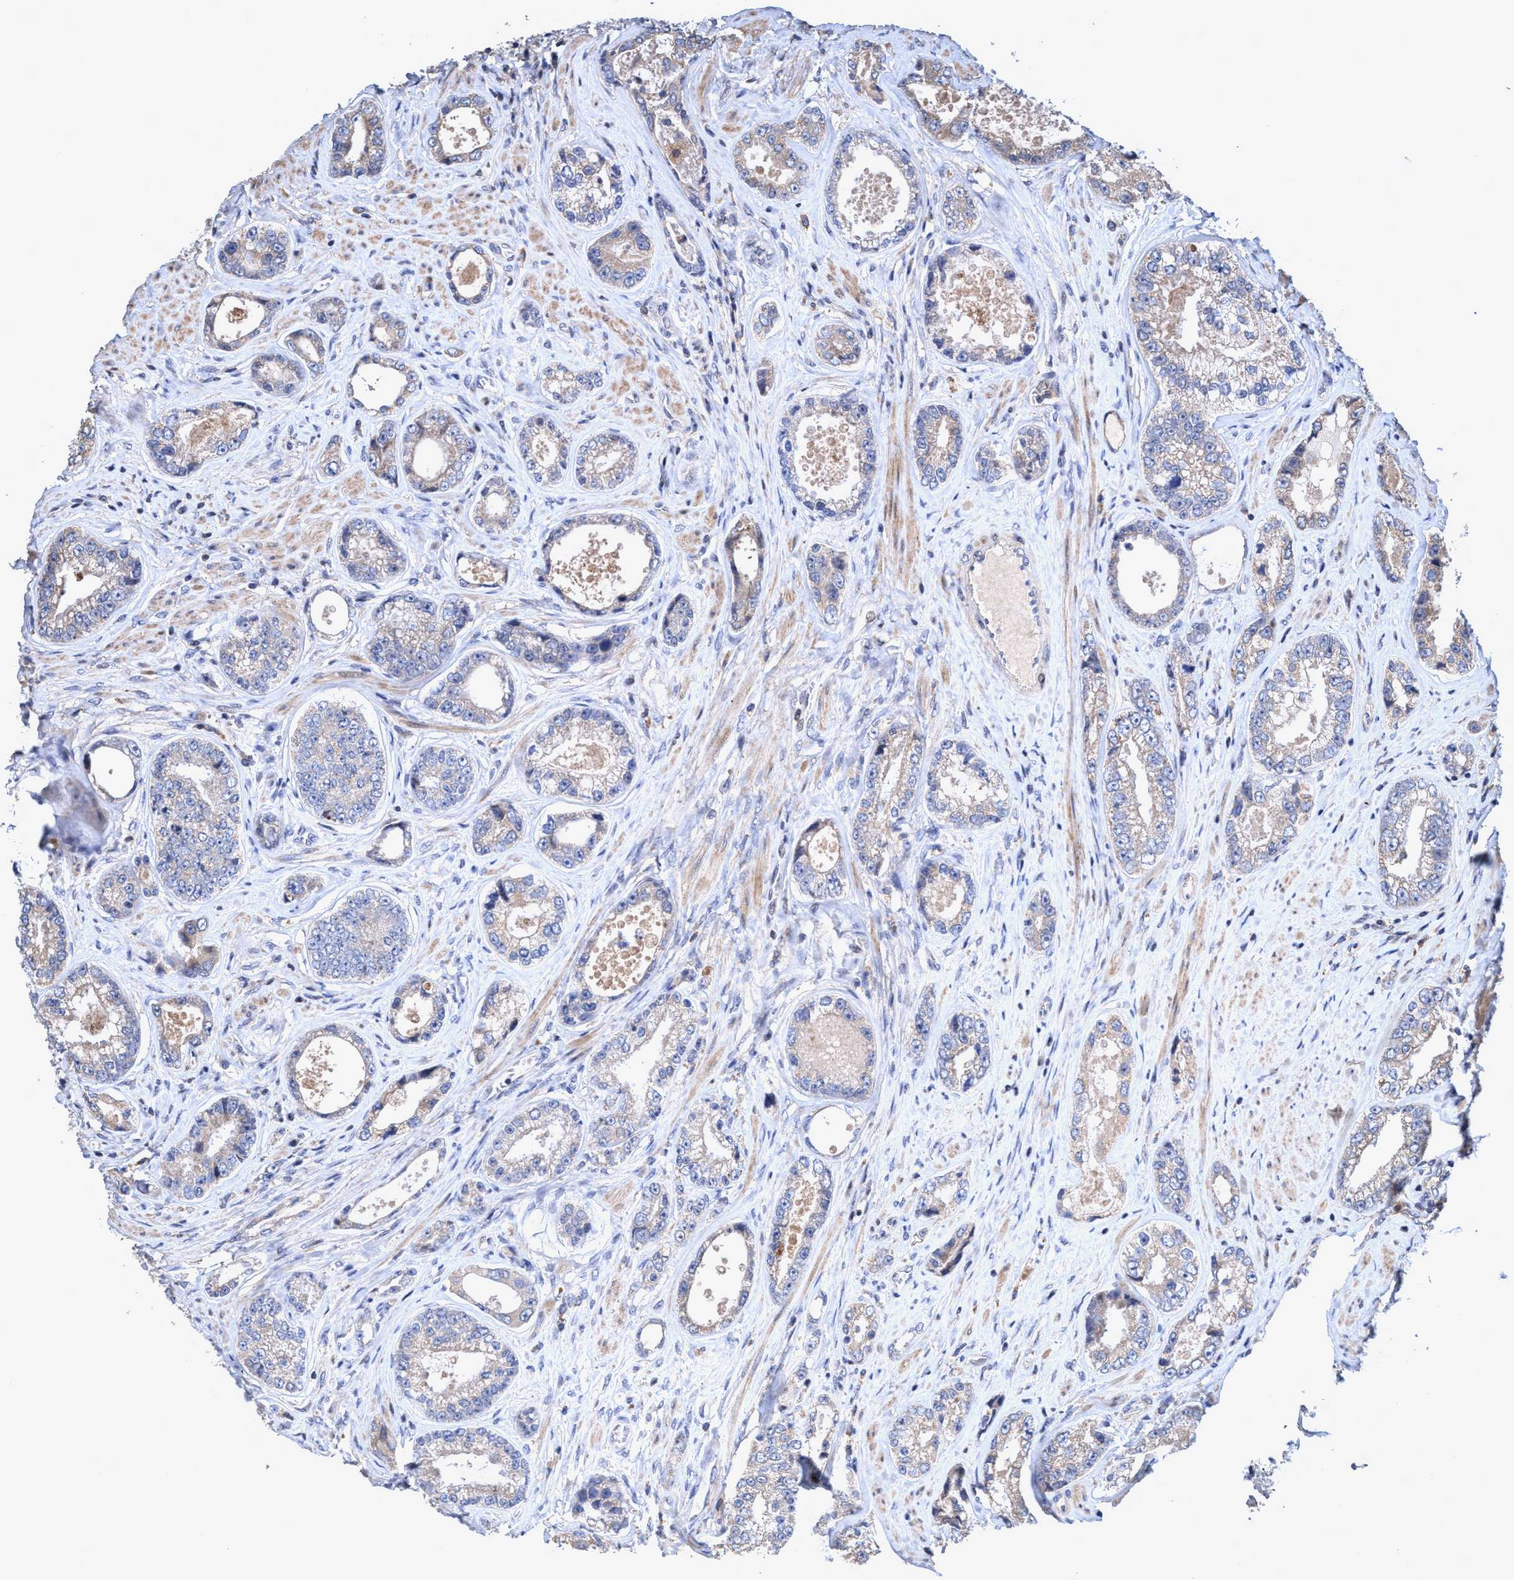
{"staining": {"intensity": "weak", "quantity": "<25%", "location": "cytoplasmic/membranous"}, "tissue": "prostate cancer", "cell_type": "Tumor cells", "image_type": "cancer", "snomed": [{"axis": "morphology", "description": "Adenocarcinoma, High grade"}, {"axis": "topography", "description": "Prostate"}], "caption": "IHC micrograph of neoplastic tissue: prostate cancer stained with DAB shows no significant protein expression in tumor cells. The staining is performed using DAB (3,3'-diaminobenzidine) brown chromogen with nuclei counter-stained in using hematoxylin.", "gene": "ZNF677", "patient": {"sex": "male", "age": 61}}